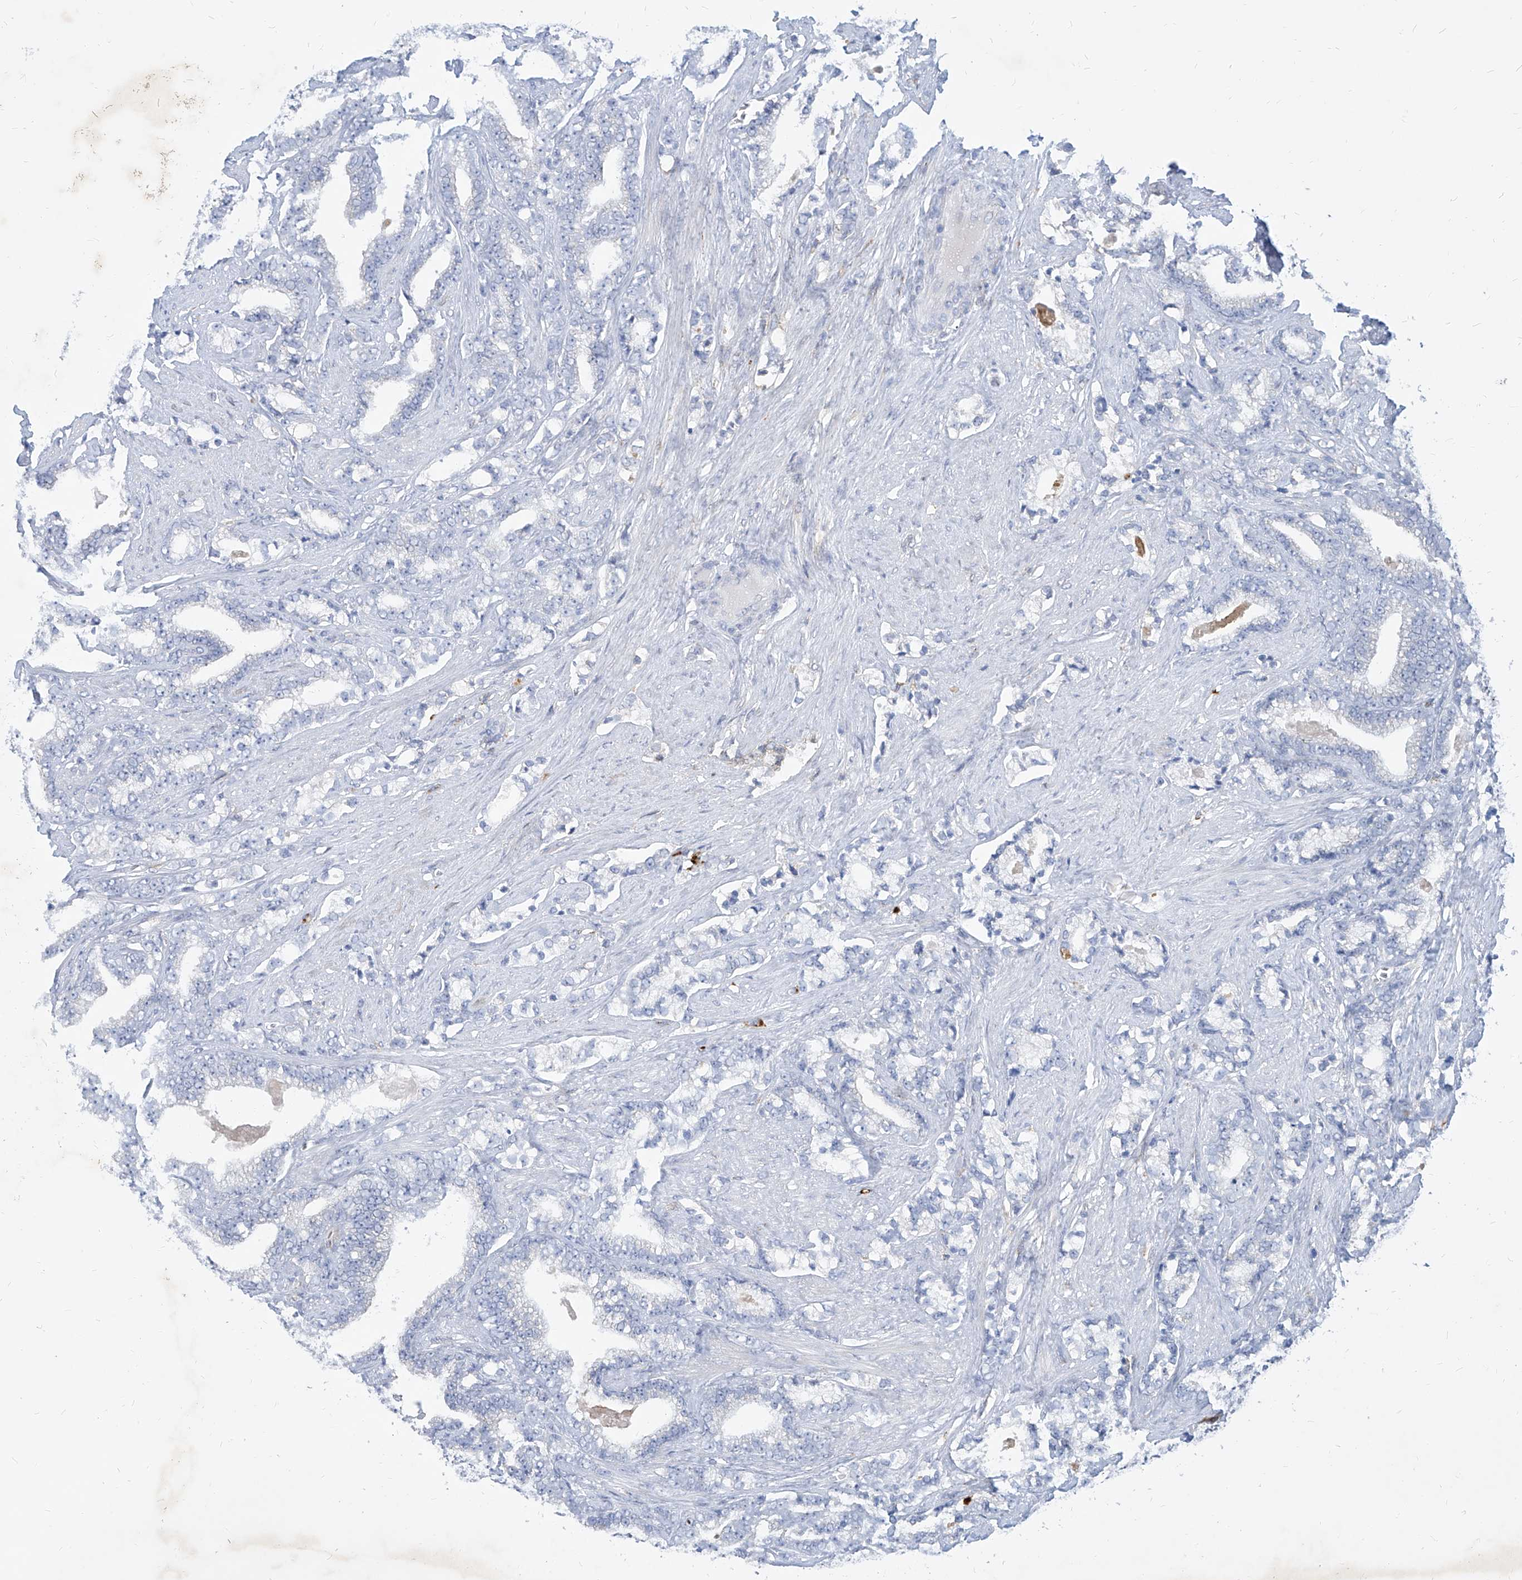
{"staining": {"intensity": "negative", "quantity": "none", "location": "none"}, "tissue": "prostate cancer", "cell_type": "Tumor cells", "image_type": "cancer", "snomed": [{"axis": "morphology", "description": "Adenocarcinoma, High grade"}, {"axis": "topography", "description": "Prostate and seminal vesicle, NOS"}], "caption": "Immunohistochemistry of prostate cancer displays no positivity in tumor cells.", "gene": "MX2", "patient": {"sex": "male", "age": 67}}